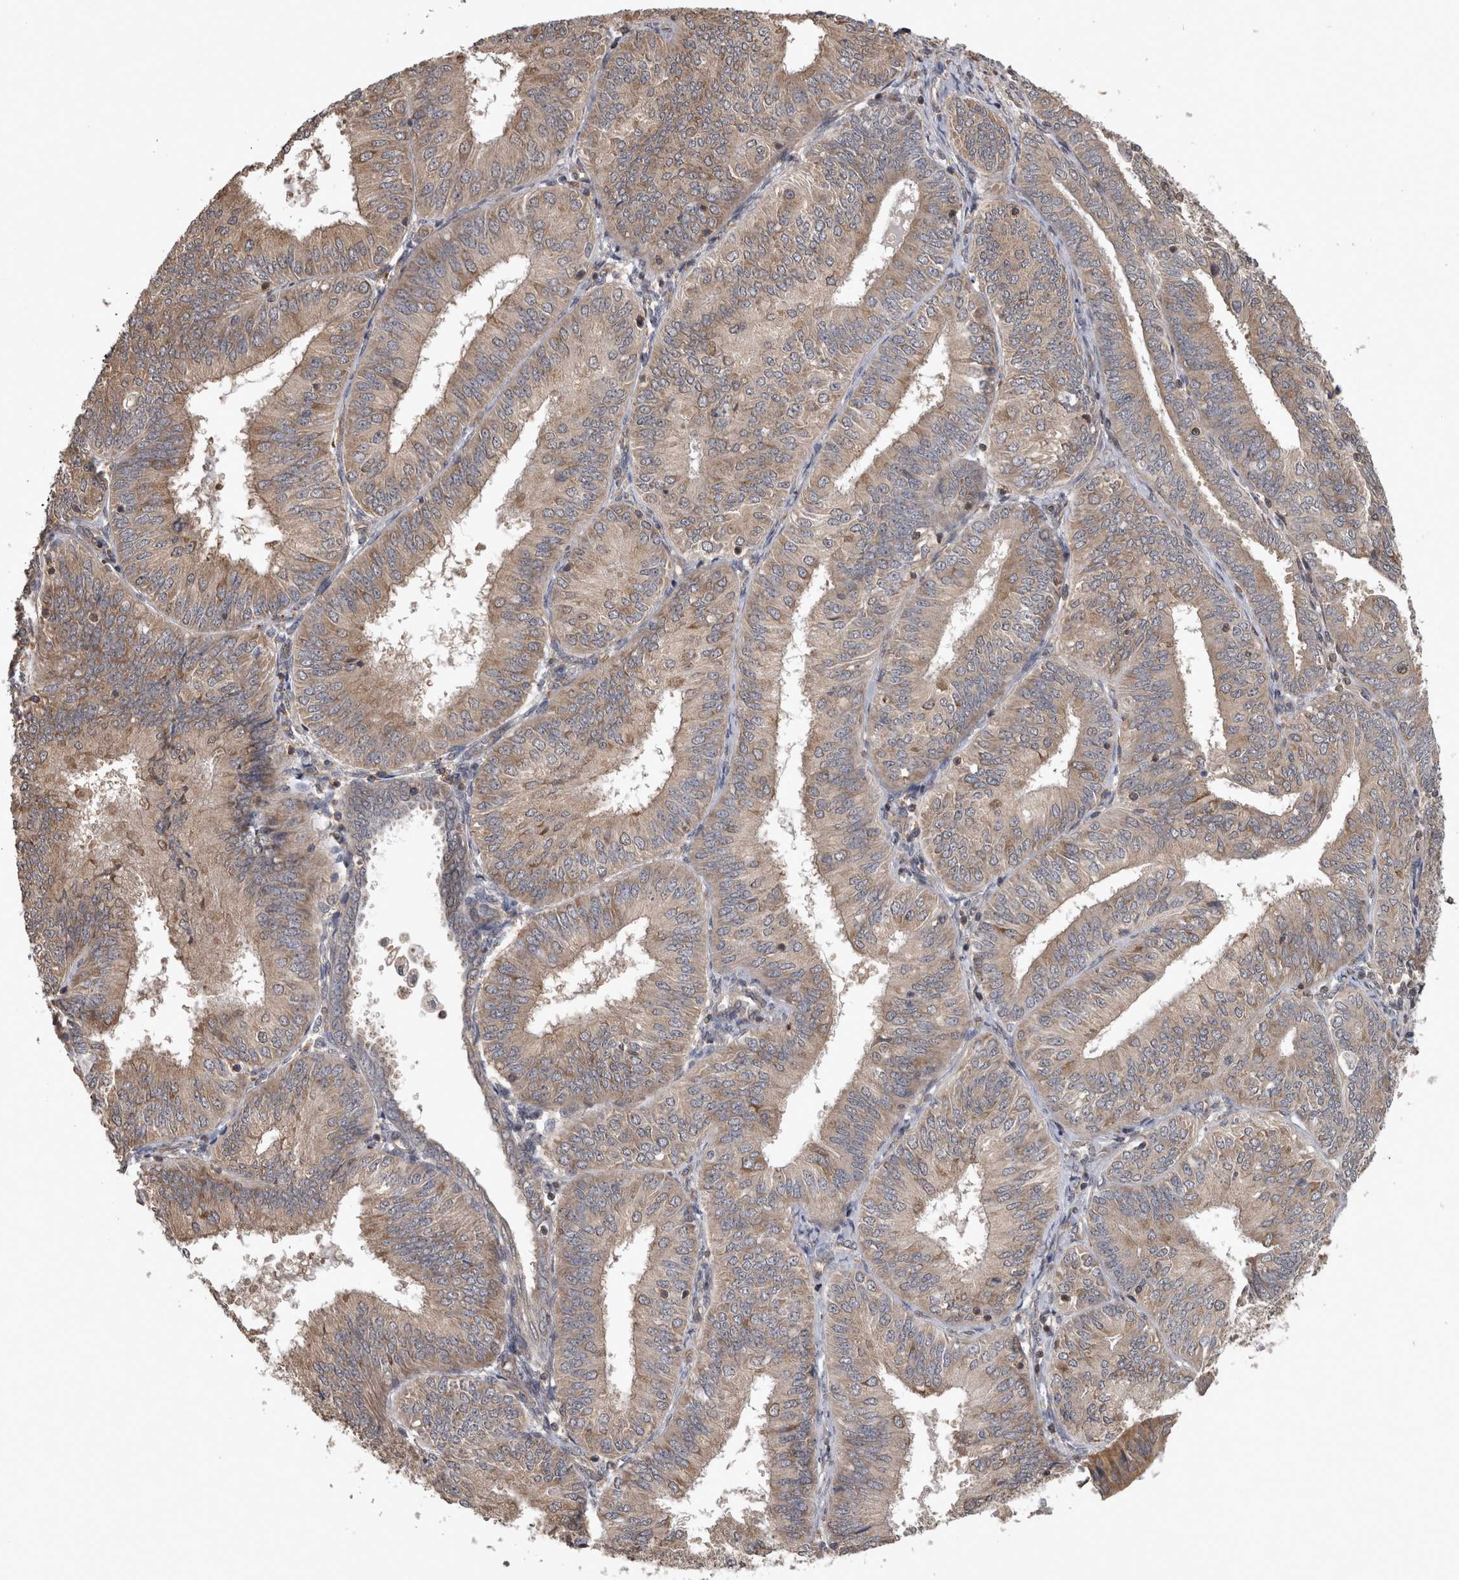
{"staining": {"intensity": "weak", "quantity": ">75%", "location": "cytoplasmic/membranous"}, "tissue": "endometrial cancer", "cell_type": "Tumor cells", "image_type": "cancer", "snomed": [{"axis": "morphology", "description": "Adenocarcinoma, NOS"}, {"axis": "topography", "description": "Endometrium"}], "caption": "Endometrial cancer (adenocarcinoma) stained with a protein marker exhibits weak staining in tumor cells.", "gene": "ATXN2", "patient": {"sex": "female", "age": 58}}